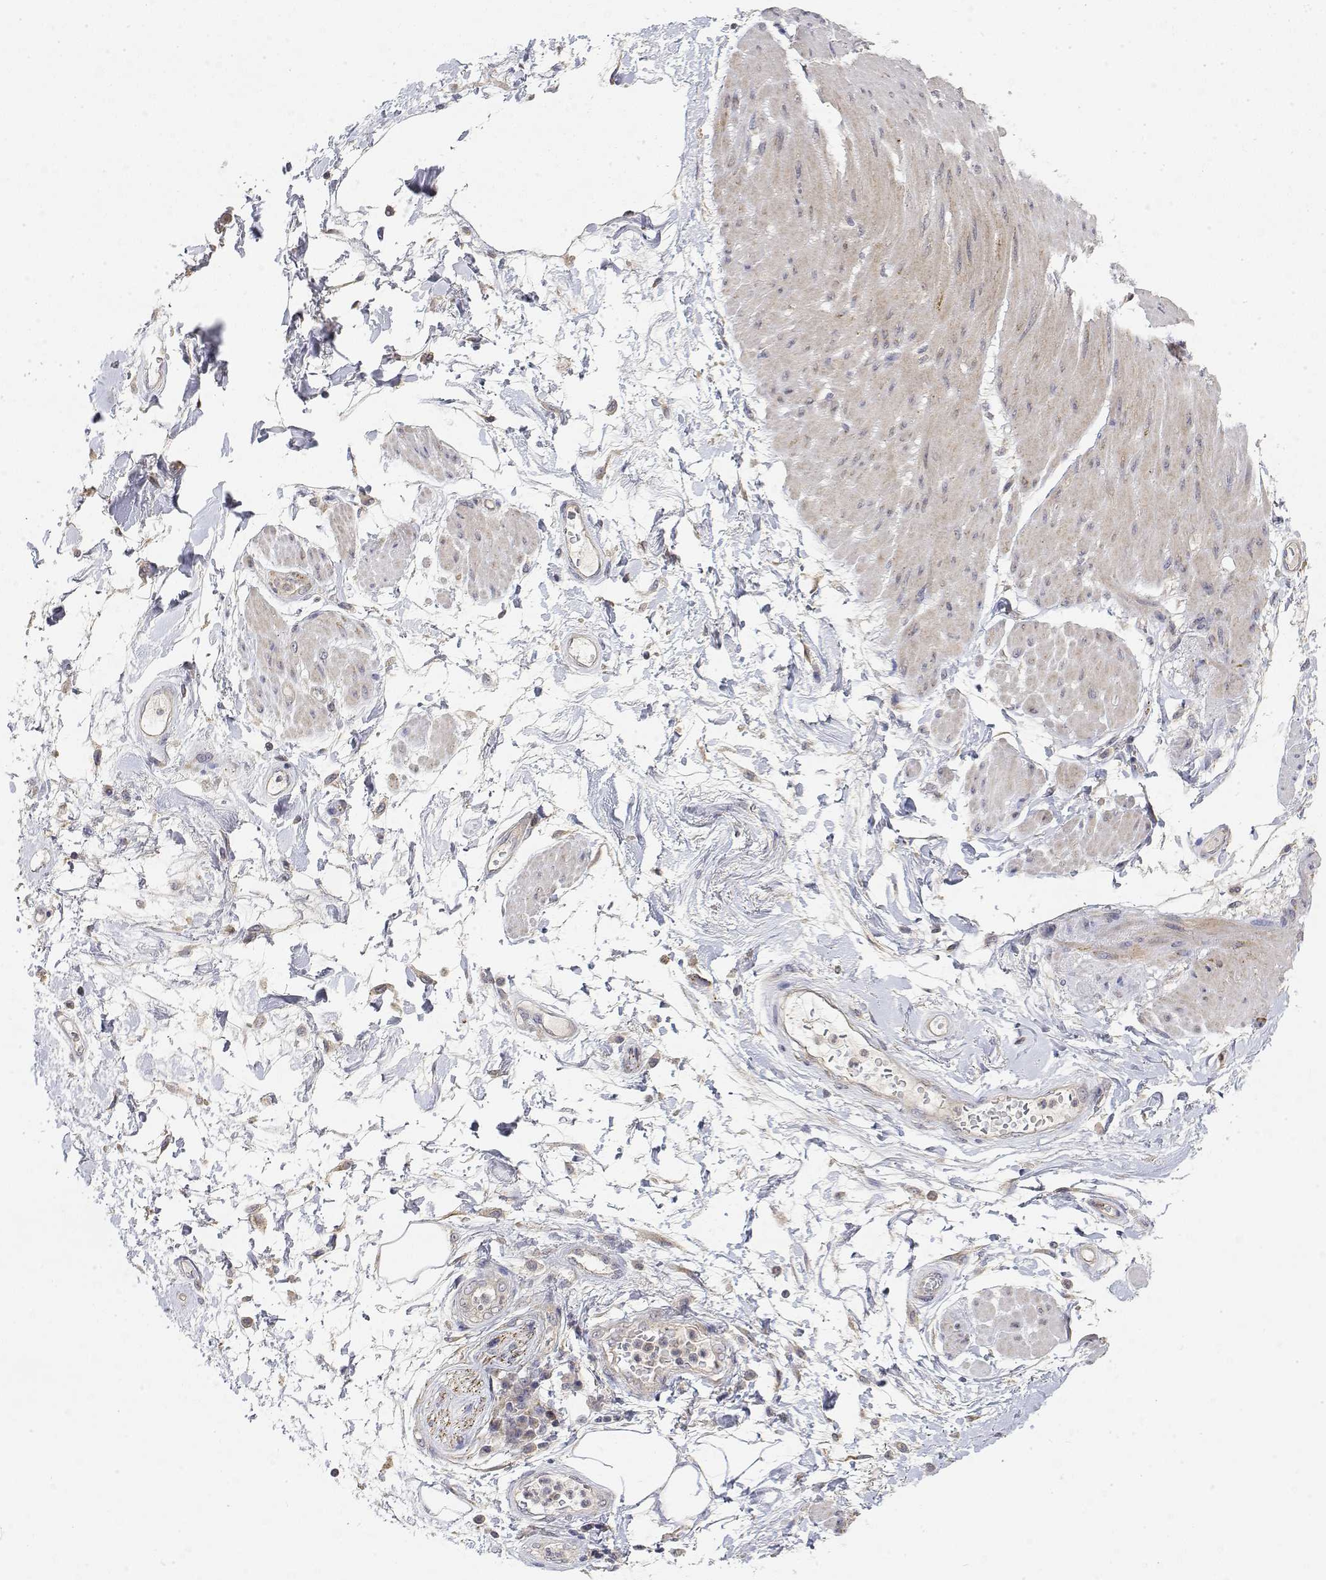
{"staining": {"intensity": "negative", "quantity": "none", "location": "none"}, "tissue": "adipose tissue", "cell_type": "Adipocytes", "image_type": "normal", "snomed": [{"axis": "morphology", "description": "Normal tissue, NOS"}, {"axis": "topography", "description": "Urinary bladder"}, {"axis": "topography", "description": "Peripheral nerve tissue"}], "caption": "There is no significant staining in adipocytes of adipose tissue. The staining was performed using DAB (3,3'-diaminobenzidine) to visualize the protein expression in brown, while the nuclei were stained in blue with hematoxylin (Magnification: 20x).", "gene": "LONRF3", "patient": {"sex": "female", "age": 60}}